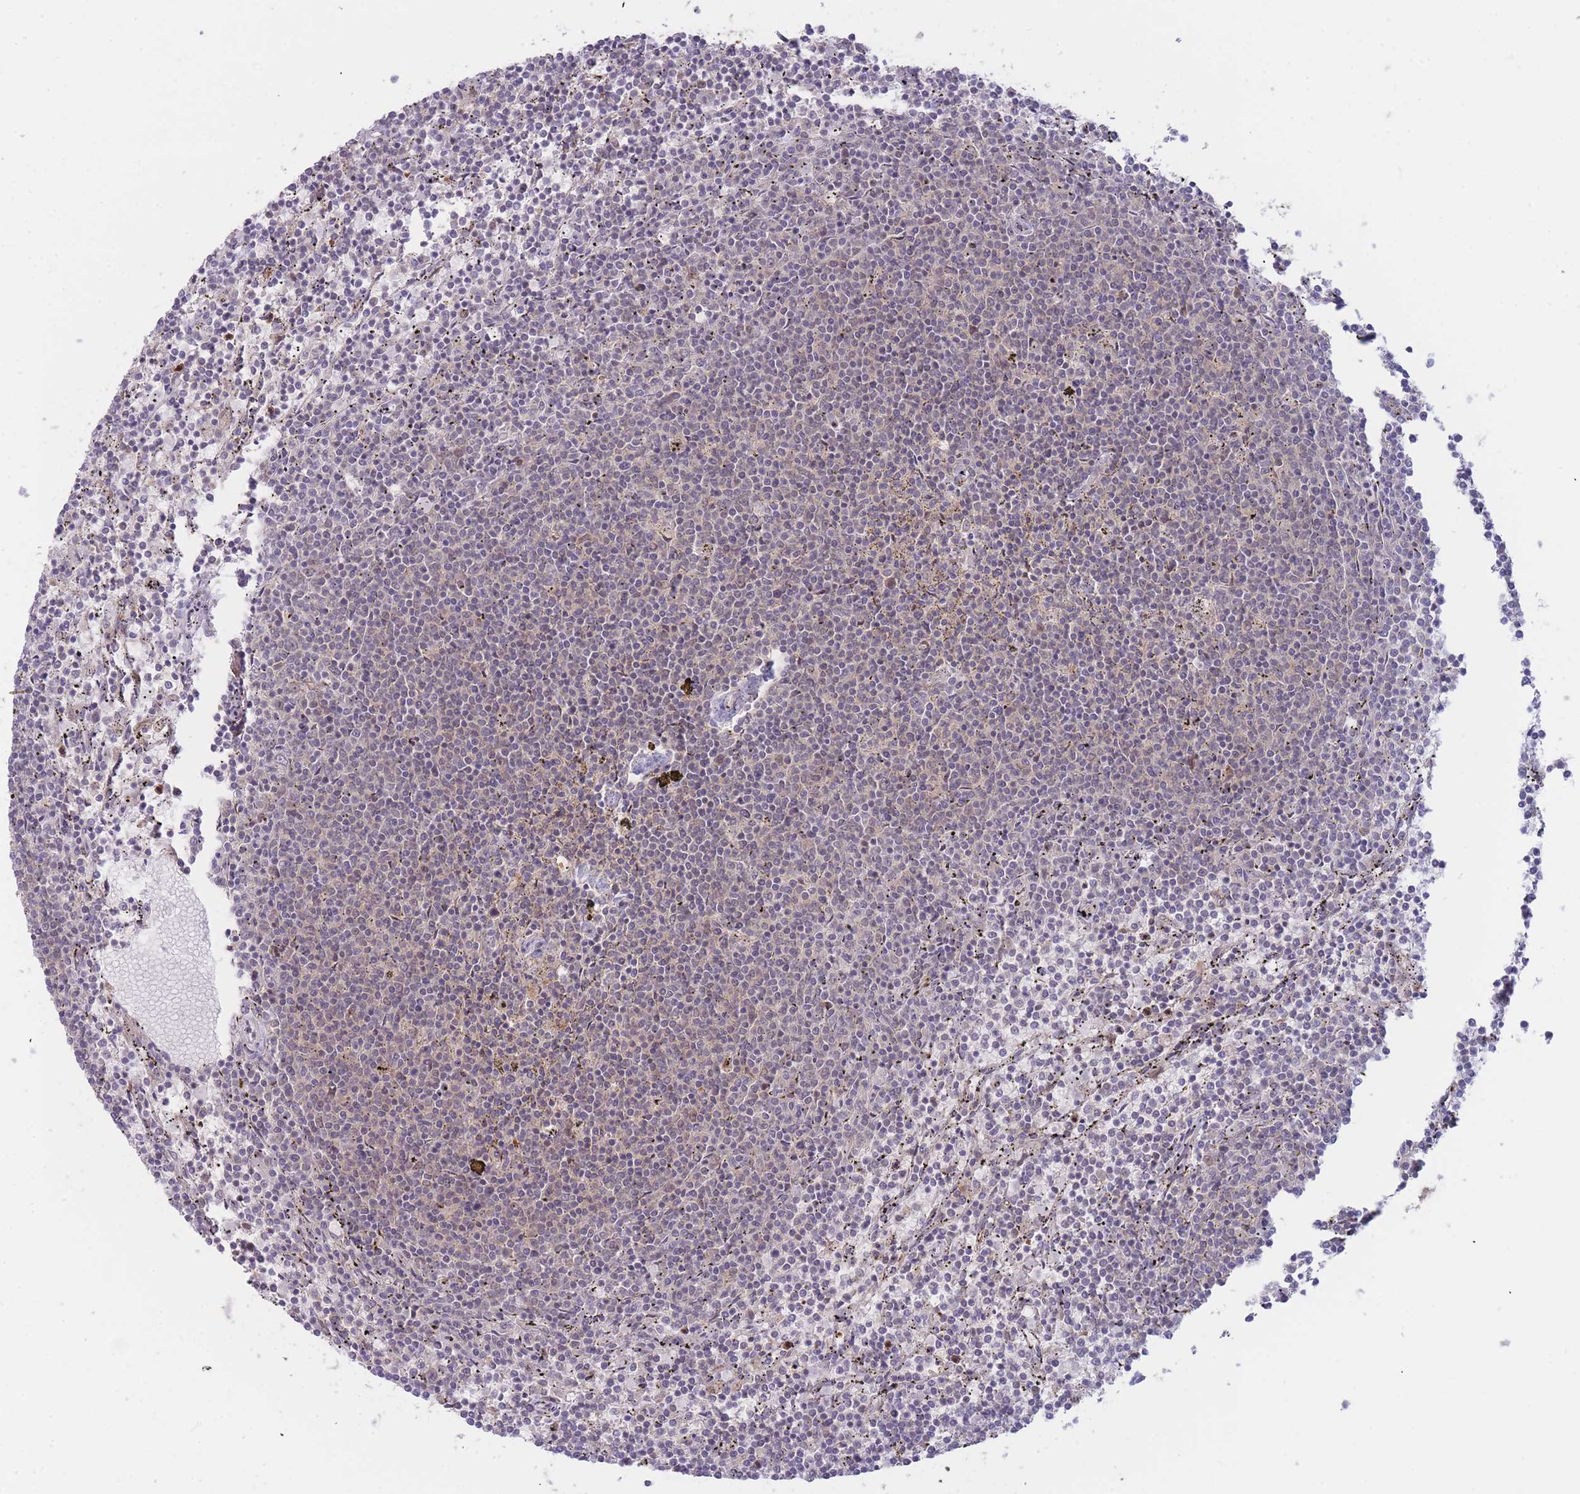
{"staining": {"intensity": "negative", "quantity": "none", "location": "none"}, "tissue": "lymphoma", "cell_type": "Tumor cells", "image_type": "cancer", "snomed": [{"axis": "morphology", "description": "Malignant lymphoma, non-Hodgkin's type, Low grade"}, {"axis": "topography", "description": "Spleen"}], "caption": "High power microscopy photomicrograph of an immunohistochemistry (IHC) image of lymphoma, revealing no significant staining in tumor cells. (DAB (3,3'-diaminobenzidine) immunohistochemistry visualized using brightfield microscopy, high magnification).", "gene": "DEAF1", "patient": {"sex": "female", "age": 50}}